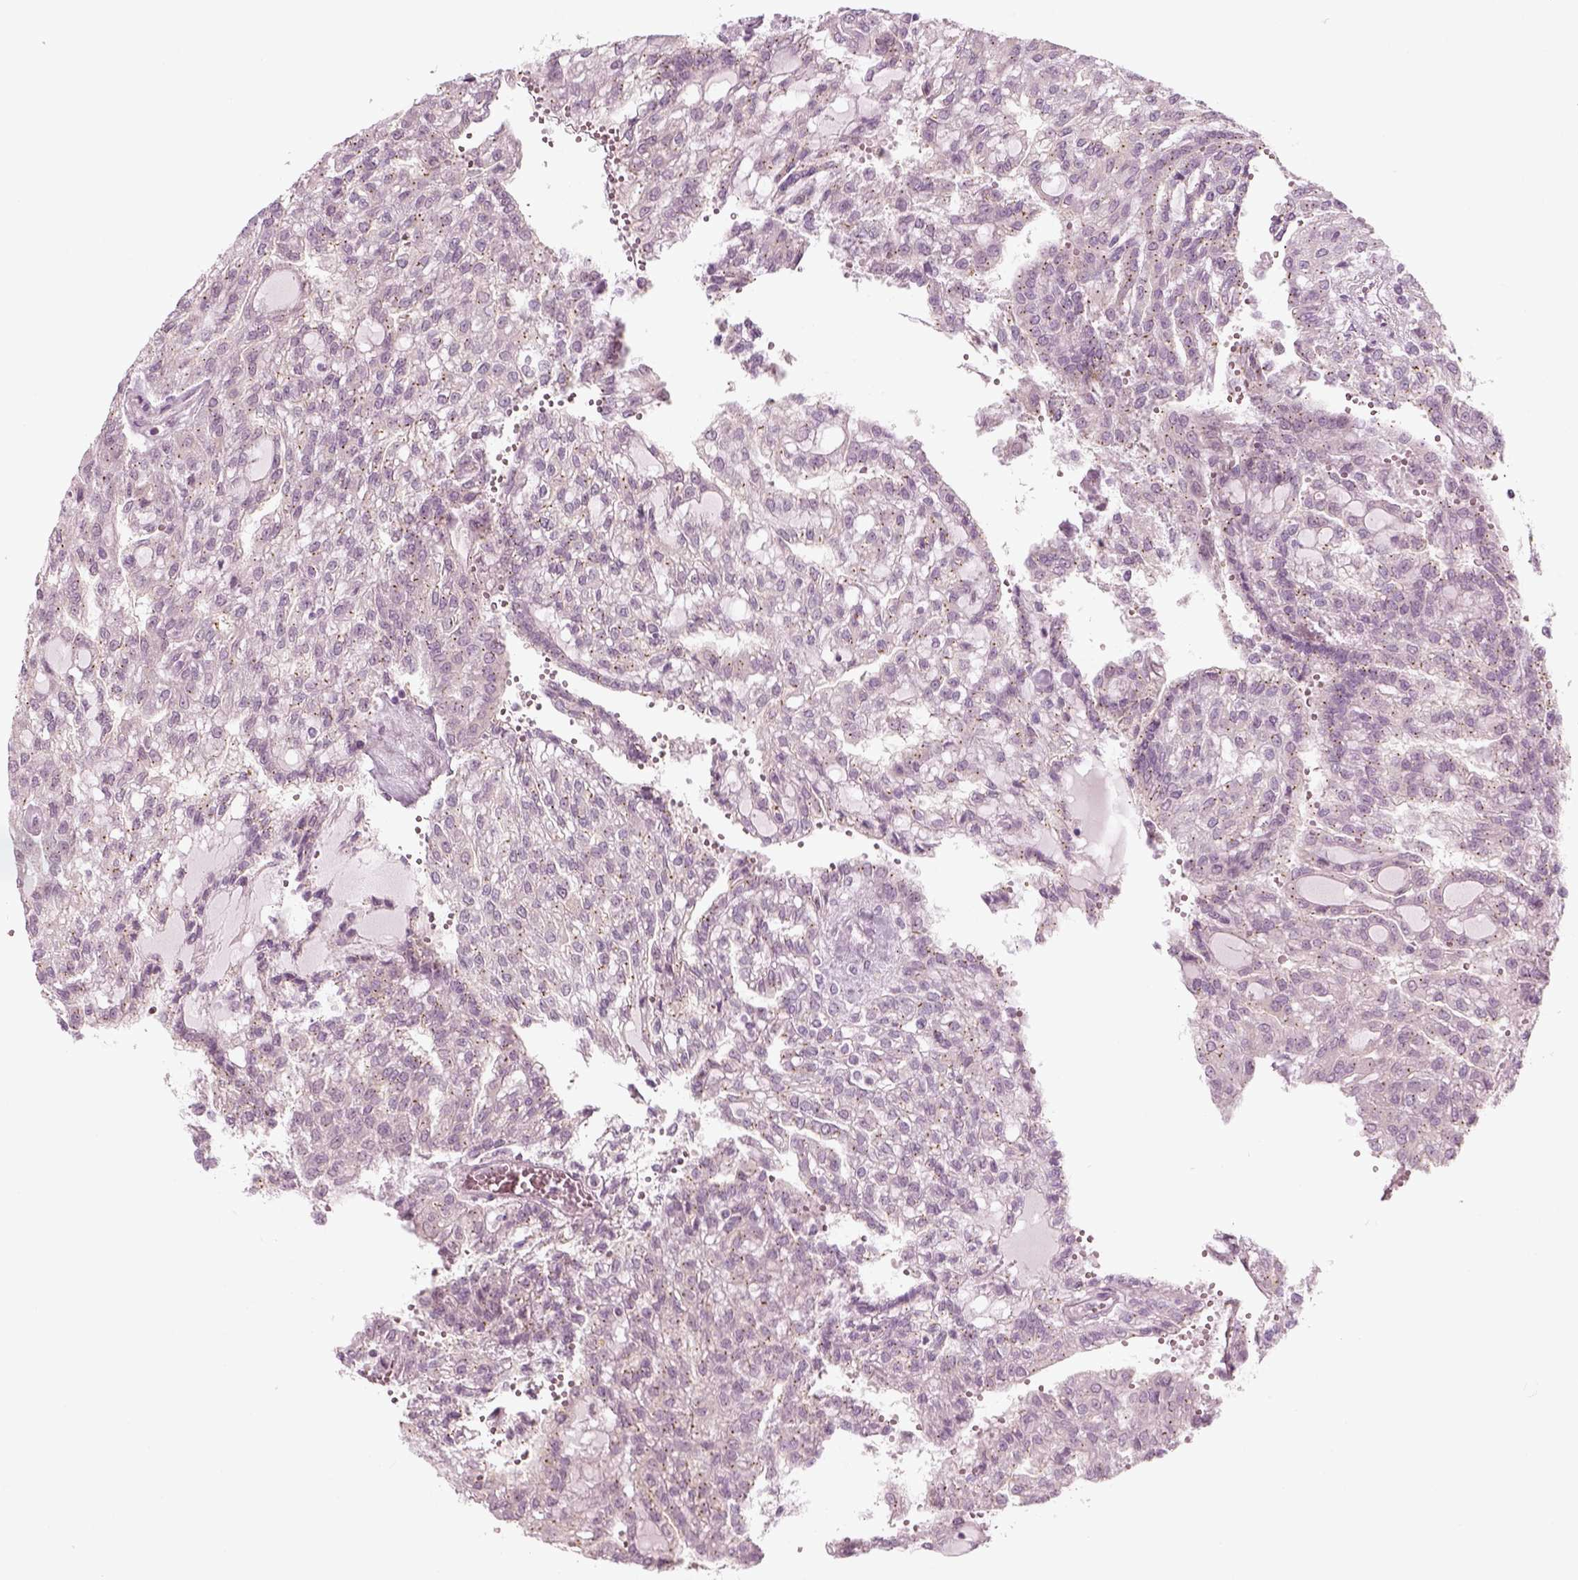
{"staining": {"intensity": "negative", "quantity": "none", "location": "none"}, "tissue": "renal cancer", "cell_type": "Tumor cells", "image_type": "cancer", "snomed": [{"axis": "morphology", "description": "Adenocarcinoma, NOS"}, {"axis": "topography", "description": "Kidney"}], "caption": "Tumor cells are negative for protein expression in human renal cancer (adenocarcinoma). (DAB (3,3'-diaminobenzidine) immunohistochemistry (IHC), high magnification).", "gene": "MLIP", "patient": {"sex": "male", "age": 63}}